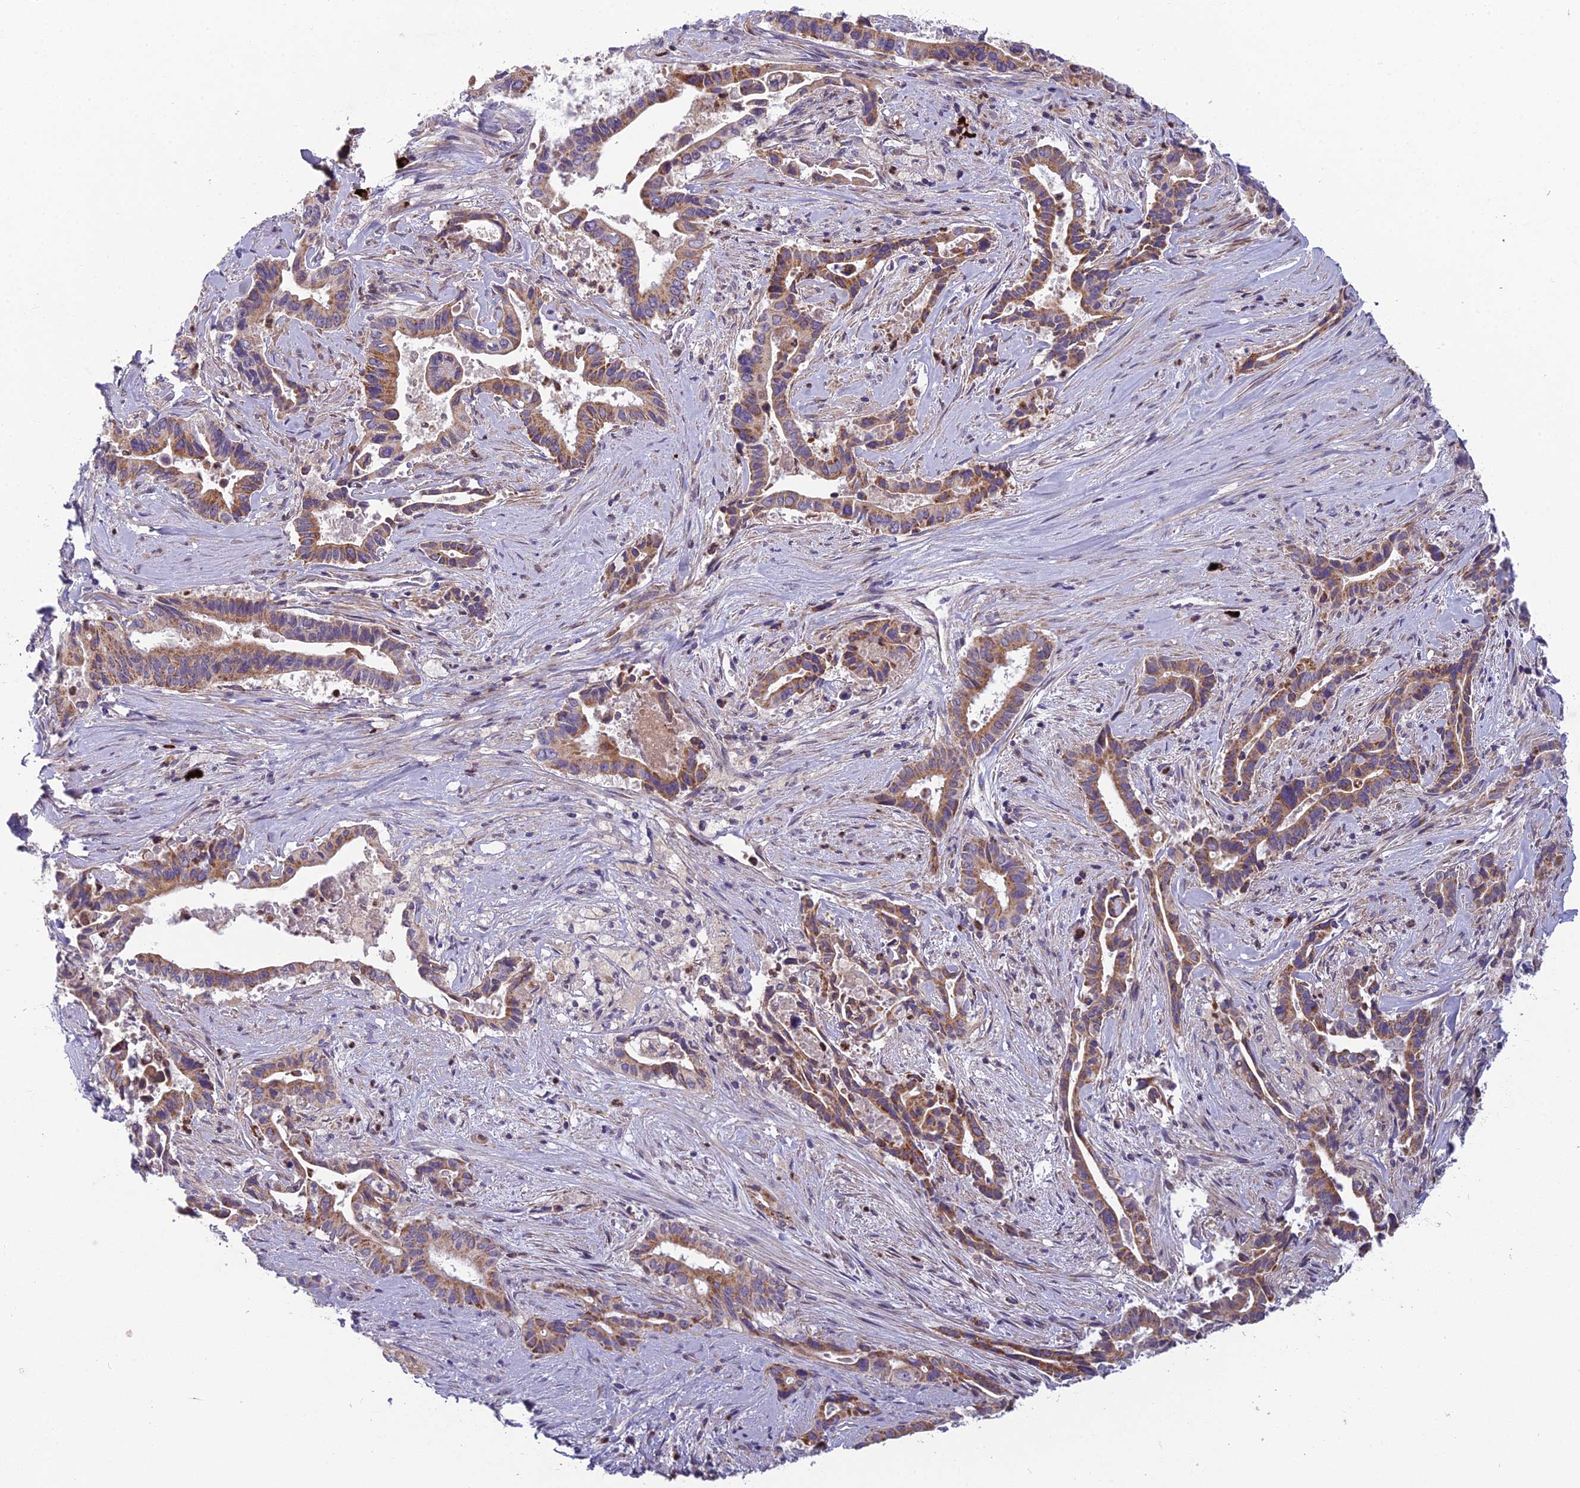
{"staining": {"intensity": "moderate", "quantity": ">75%", "location": "cytoplasmic/membranous"}, "tissue": "pancreatic cancer", "cell_type": "Tumor cells", "image_type": "cancer", "snomed": [{"axis": "morphology", "description": "Adenocarcinoma, NOS"}, {"axis": "topography", "description": "Pancreas"}], "caption": "DAB (3,3'-diaminobenzidine) immunohistochemical staining of pancreatic cancer (adenocarcinoma) shows moderate cytoplasmic/membranous protein expression in about >75% of tumor cells. (IHC, brightfield microscopy, high magnification).", "gene": "ENSG00000188897", "patient": {"sex": "female", "age": 77}}